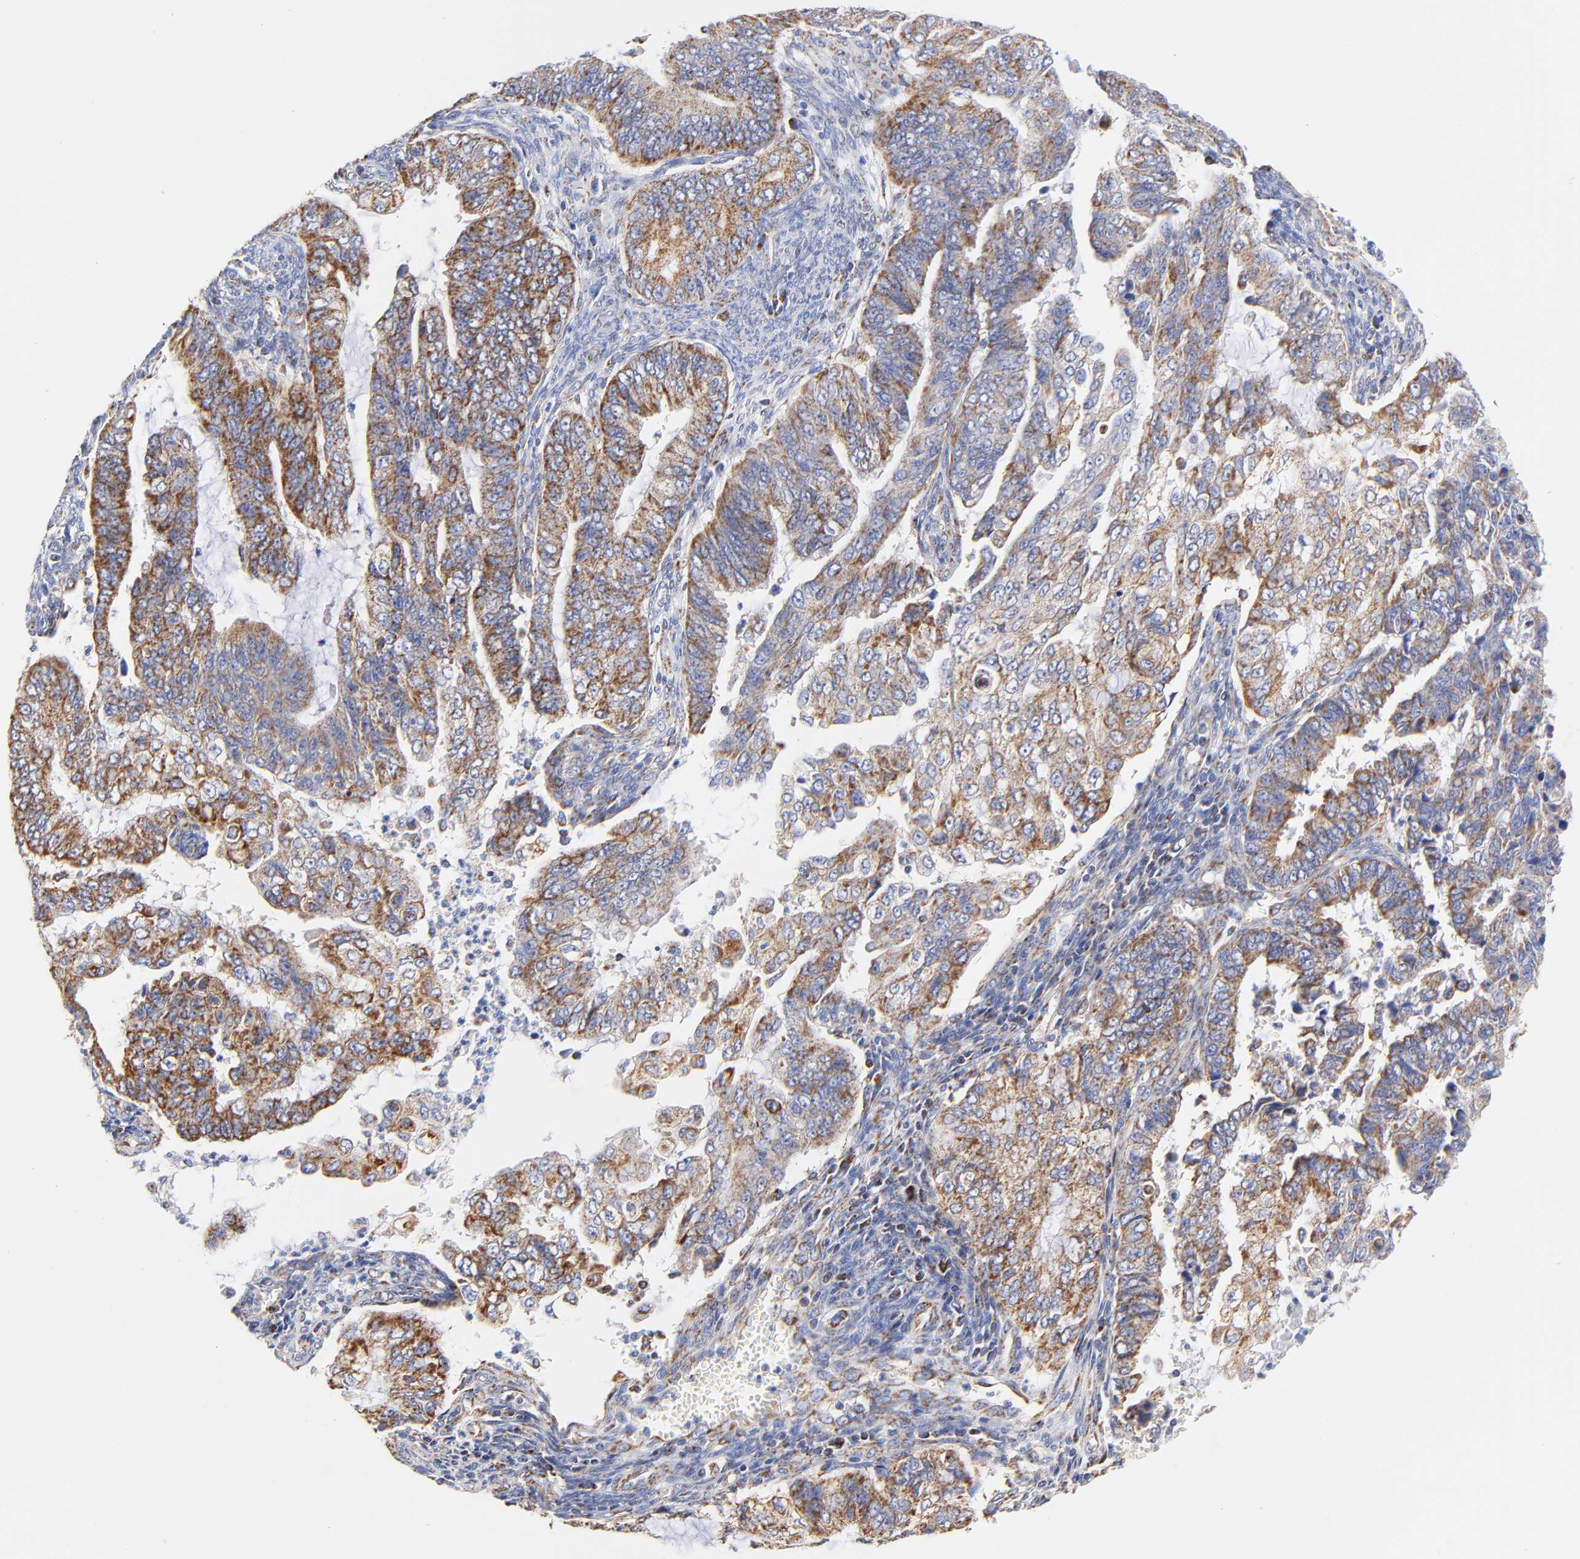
{"staining": {"intensity": "moderate", "quantity": ">75%", "location": "cytoplasmic/membranous"}, "tissue": "endometrial cancer", "cell_type": "Tumor cells", "image_type": "cancer", "snomed": [{"axis": "morphology", "description": "Adenocarcinoma, NOS"}, {"axis": "topography", "description": "Endometrium"}], "caption": "A medium amount of moderate cytoplasmic/membranous staining is identified in about >75% of tumor cells in endometrial cancer (adenocarcinoma) tissue.", "gene": "ATP5F1D", "patient": {"sex": "female", "age": 75}}